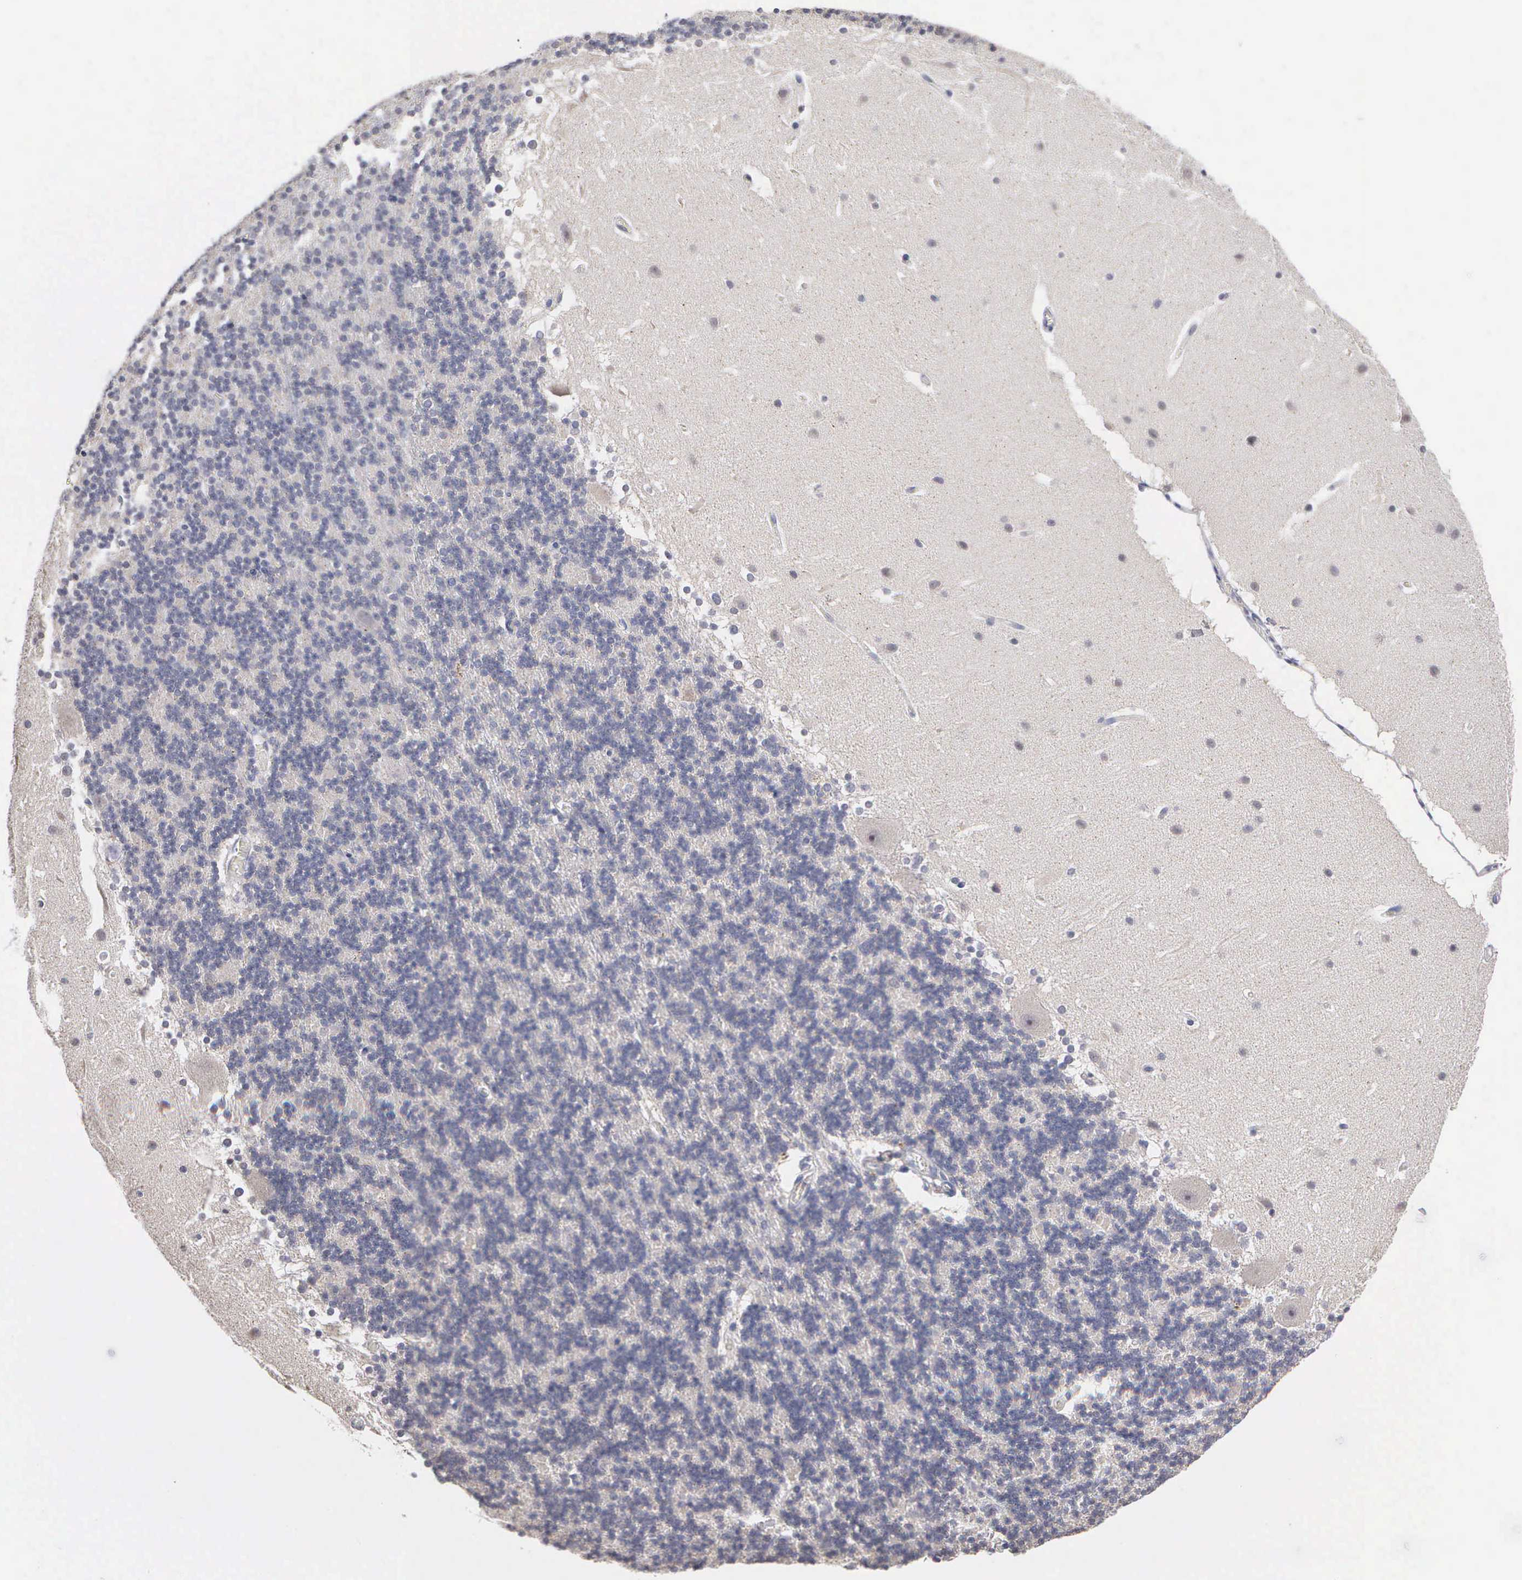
{"staining": {"intensity": "weak", "quantity": "<25%", "location": "nuclear"}, "tissue": "cerebellum", "cell_type": "Cells in granular layer", "image_type": "normal", "snomed": [{"axis": "morphology", "description": "Normal tissue, NOS"}, {"axis": "topography", "description": "Cerebellum"}], "caption": "The immunohistochemistry (IHC) photomicrograph has no significant staining in cells in granular layer of cerebellum. (DAB (3,3'-diaminobenzidine) immunohistochemistry with hematoxylin counter stain).", "gene": "KDM6A", "patient": {"sex": "female", "age": 19}}